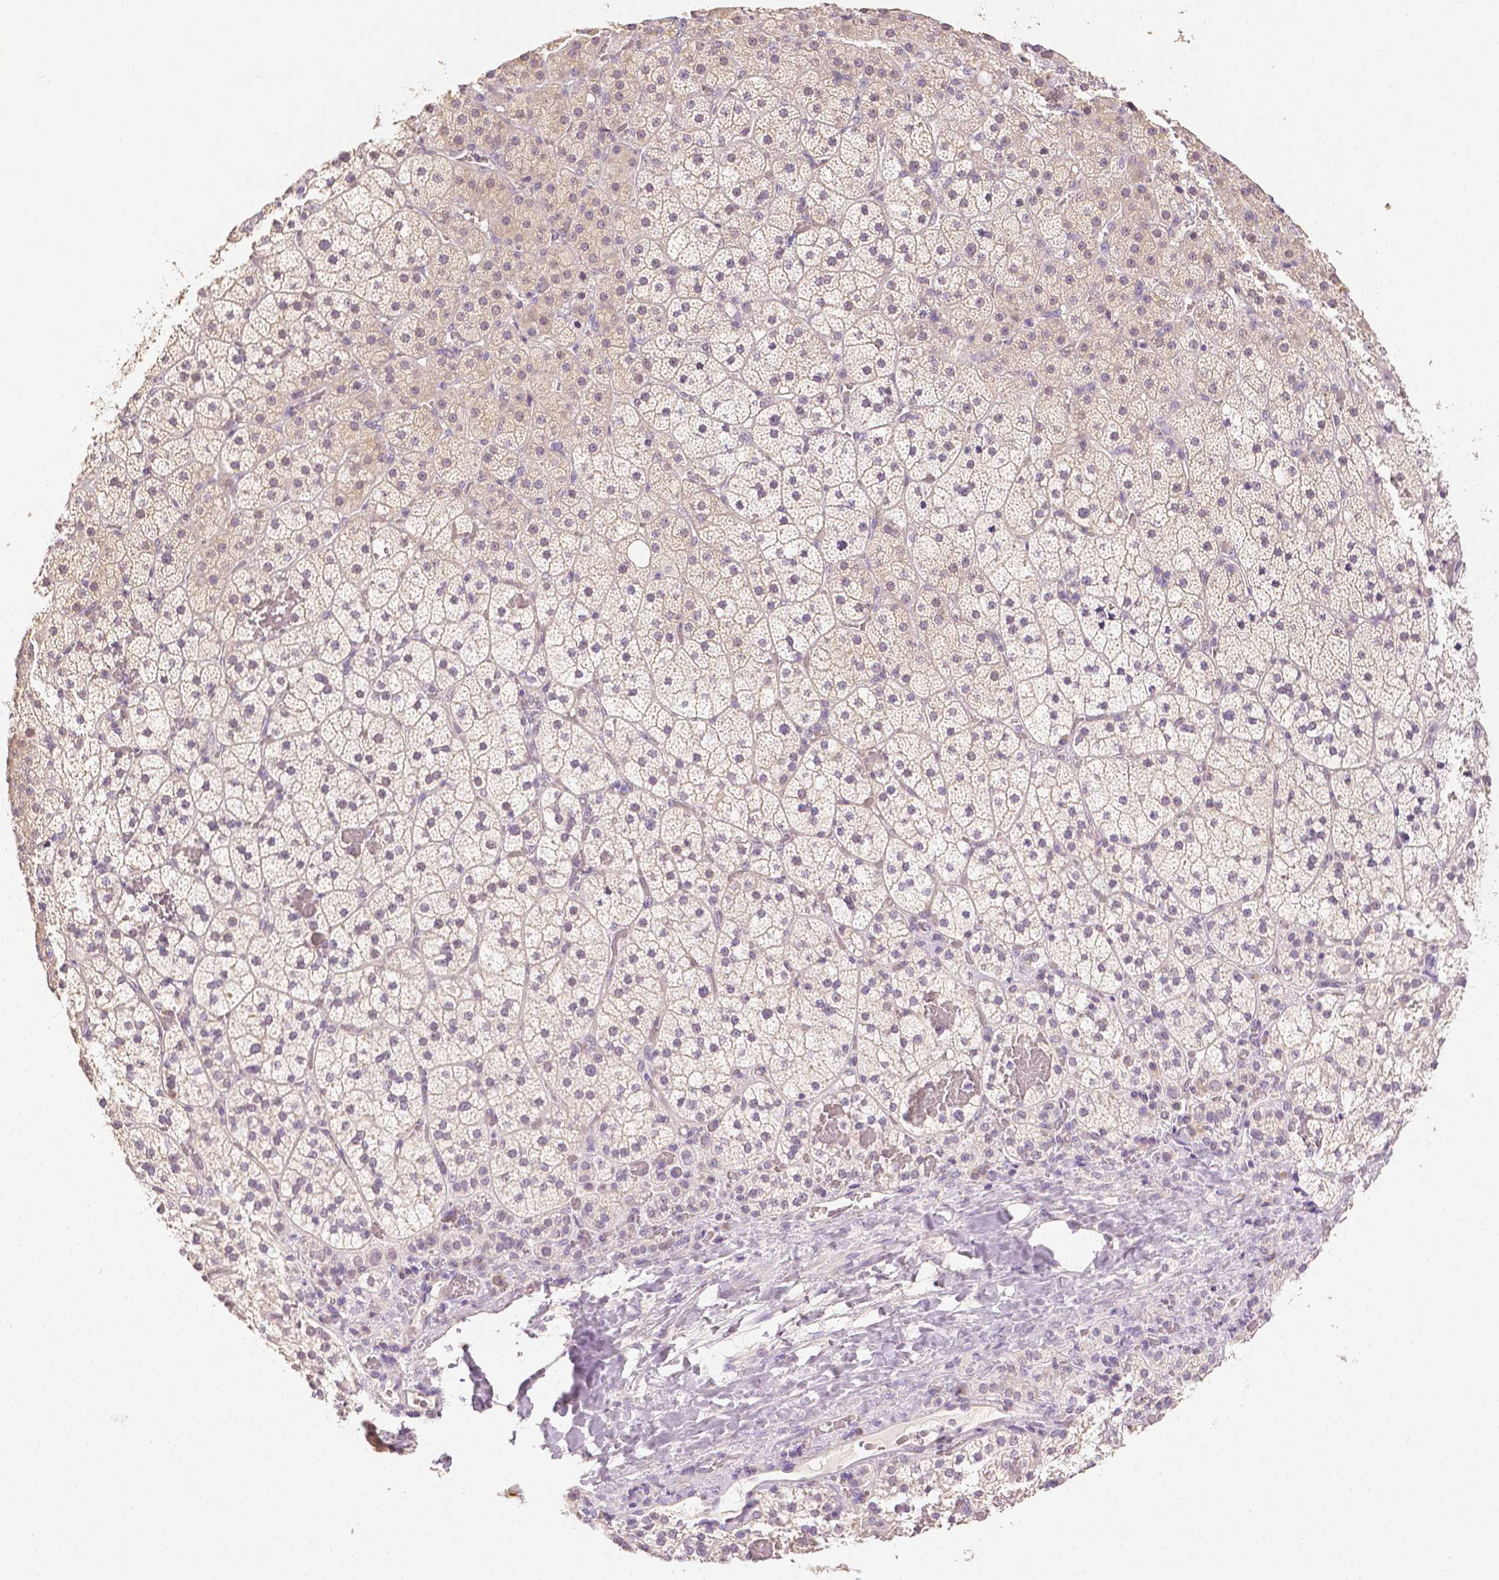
{"staining": {"intensity": "negative", "quantity": "none", "location": "none"}, "tissue": "adrenal gland", "cell_type": "Glandular cells", "image_type": "normal", "snomed": [{"axis": "morphology", "description": "Normal tissue, NOS"}, {"axis": "topography", "description": "Adrenal gland"}], "caption": "Normal adrenal gland was stained to show a protein in brown. There is no significant staining in glandular cells. The staining is performed using DAB (3,3'-diaminobenzidine) brown chromogen with nuclei counter-stained in using hematoxylin.", "gene": "TGM1", "patient": {"sex": "male", "age": 53}}